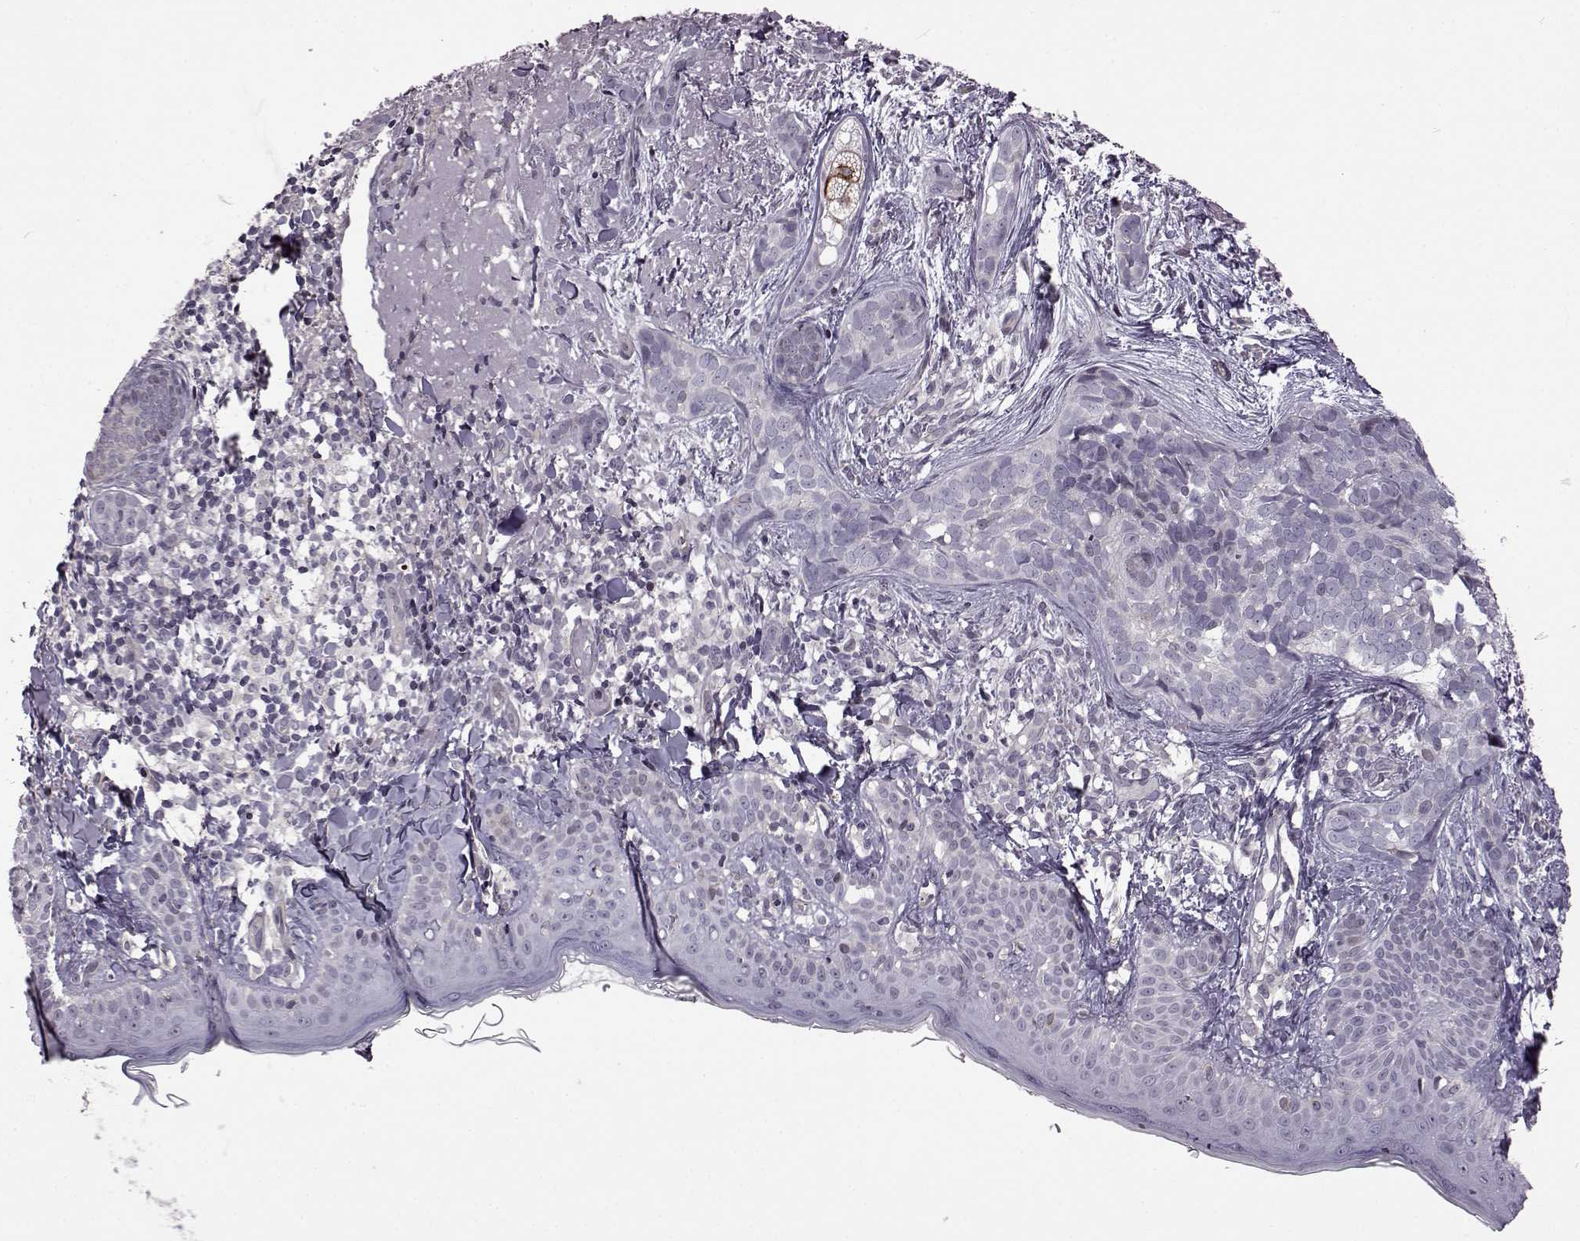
{"staining": {"intensity": "negative", "quantity": "none", "location": "none"}, "tissue": "skin cancer", "cell_type": "Tumor cells", "image_type": "cancer", "snomed": [{"axis": "morphology", "description": "Basal cell carcinoma"}, {"axis": "topography", "description": "Skin"}], "caption": "Micrograph shows no protein staining in tumor cells of skin cancer (basal cell carcinoma) tissue. (DAB immunohistochemistry with hematoxylin counter stain).", "gene": "GAL", "patient": {"sex": "male", "age": 87}}